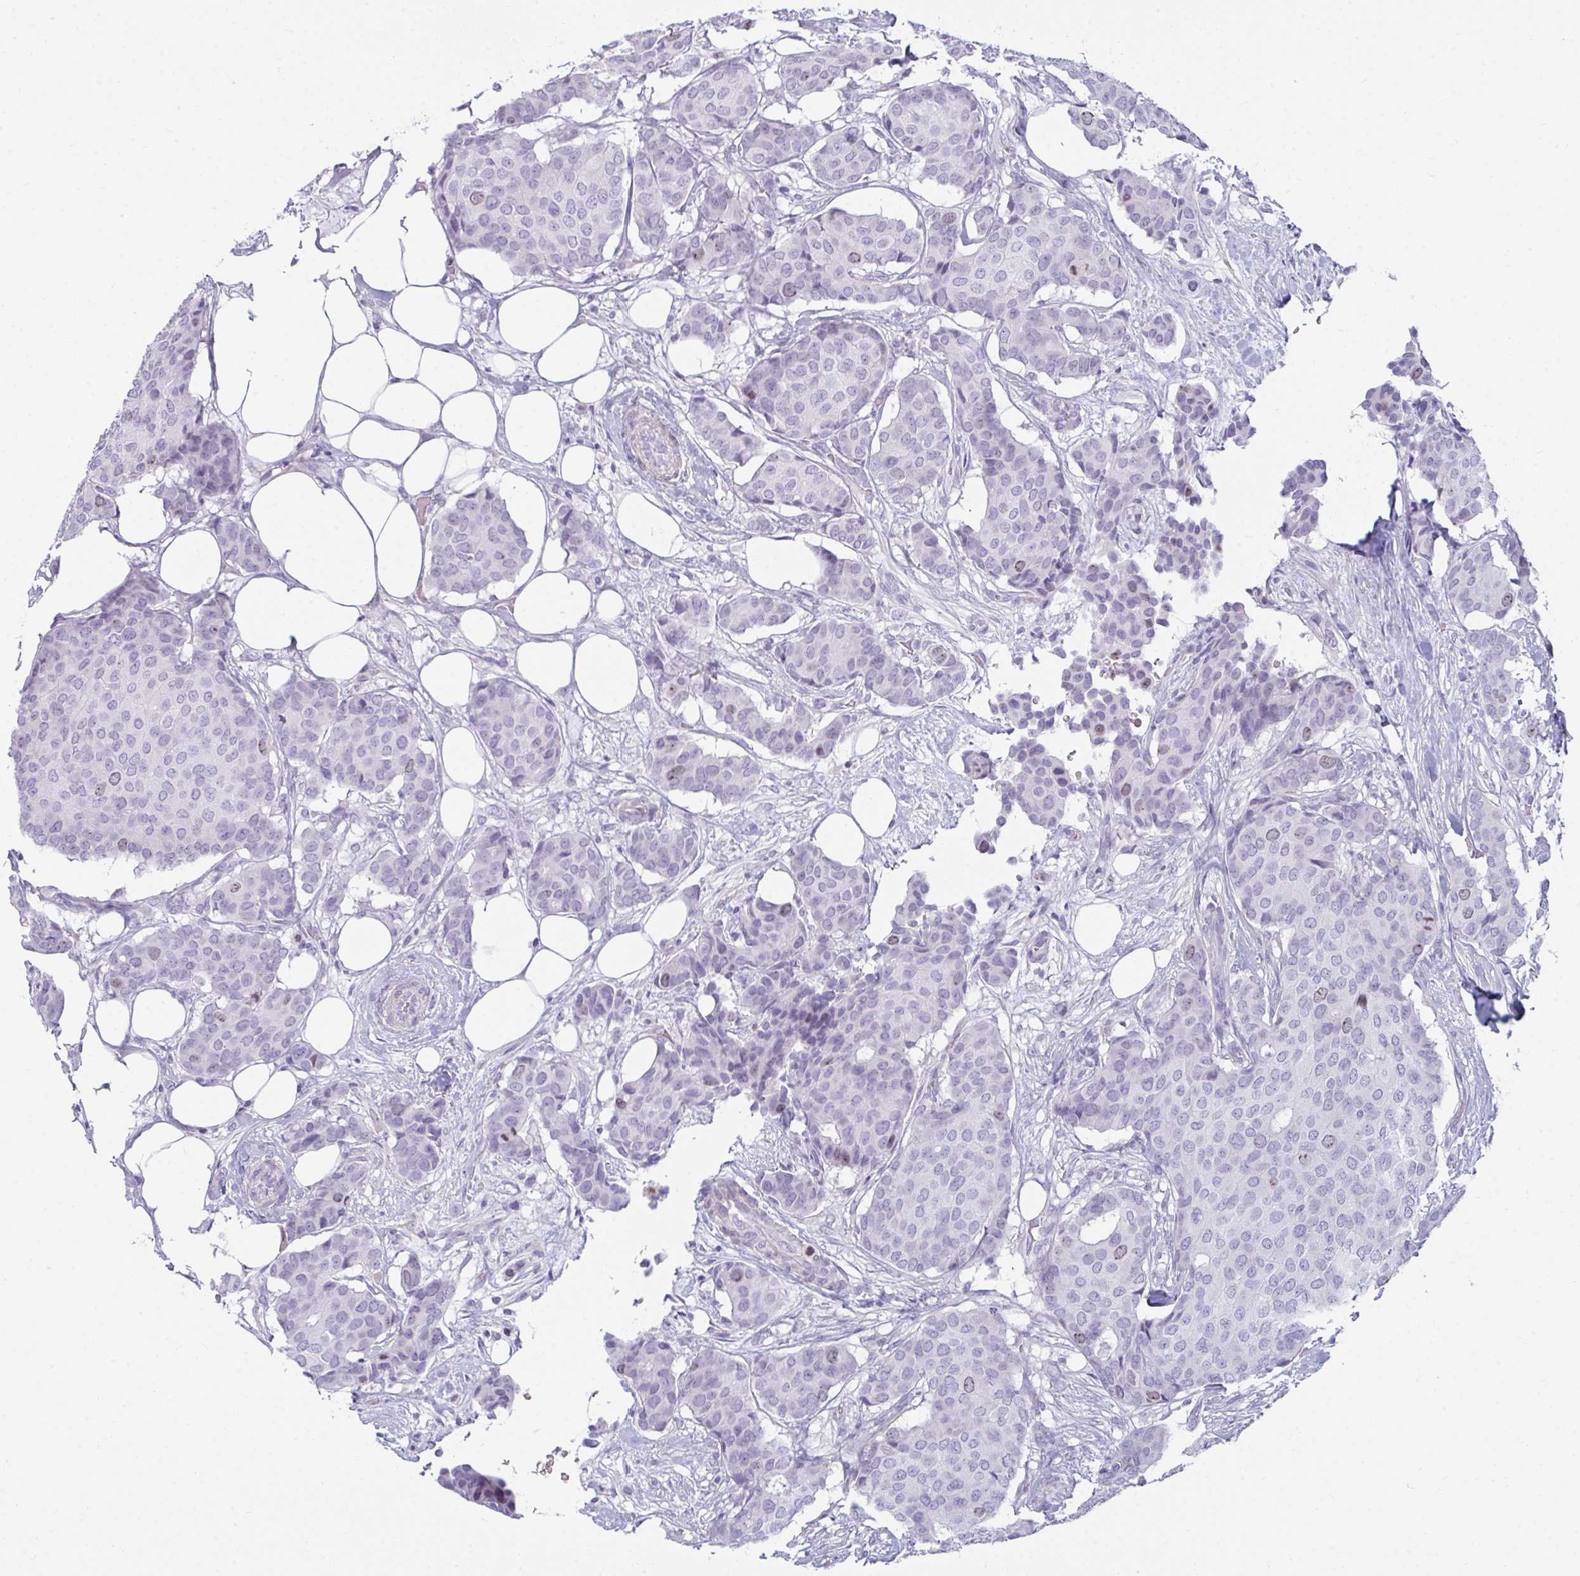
{"staining": {"intensity": "negative", "quantity": "none", "location": "none"}, "tissue": "breast cancer", "cell_type": "Tumor cells", "image_type": "cancer", "snomed": [{"axis": "morphology", "description": "Duct carcinoma"}, {"axis": "topography", "description": "Breast"}], "caption": "The image reveals no staining of tumor cells in breast cancer. The staining is performed using DAB (3,3'-diaminobenzidine) brown chromogen with nuclei counter-stained in using hematoxylin.", "gene": "SUZ12", "patient": {"sex": "female", "age": 75}}